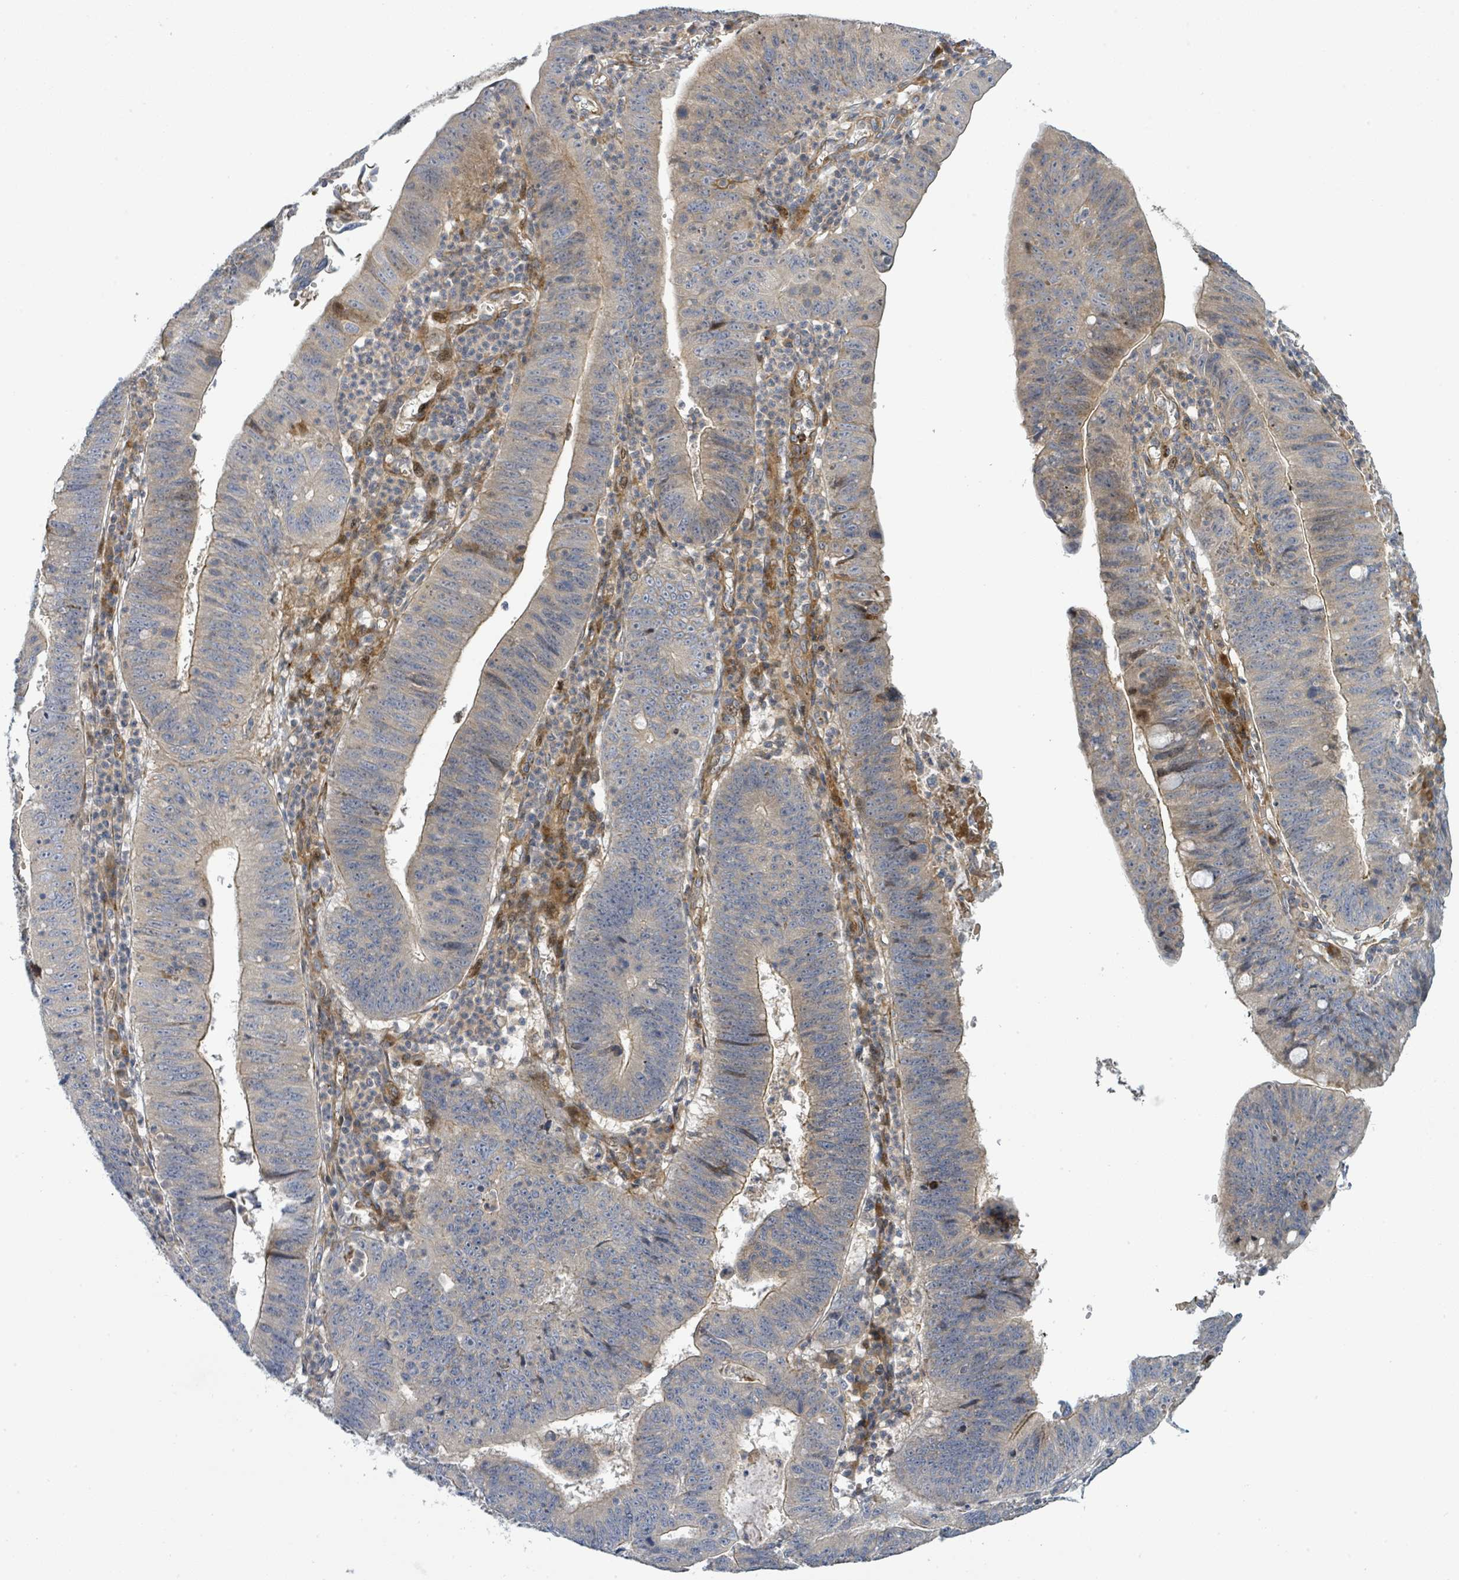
{"staining": {"intensity": "weak", "quantity": "<25%", "location": "cytoplasmic/membranous"}, "tissue": "stomach cancer", "cell_type": "Tumor cells", "image_type": "cancer", "snomed": [{"axis": "morphology", "description": "Adenocarcinoma, NOS"}, {"axis": "topography", "description": "Stomach"}], "caption": "This is a image of IHC staining of stomach adenocarcinoma, which shows no positivity in tumor cells.", "gene": "CFAP210", "patient": {"sex": "male", "age": 59}}